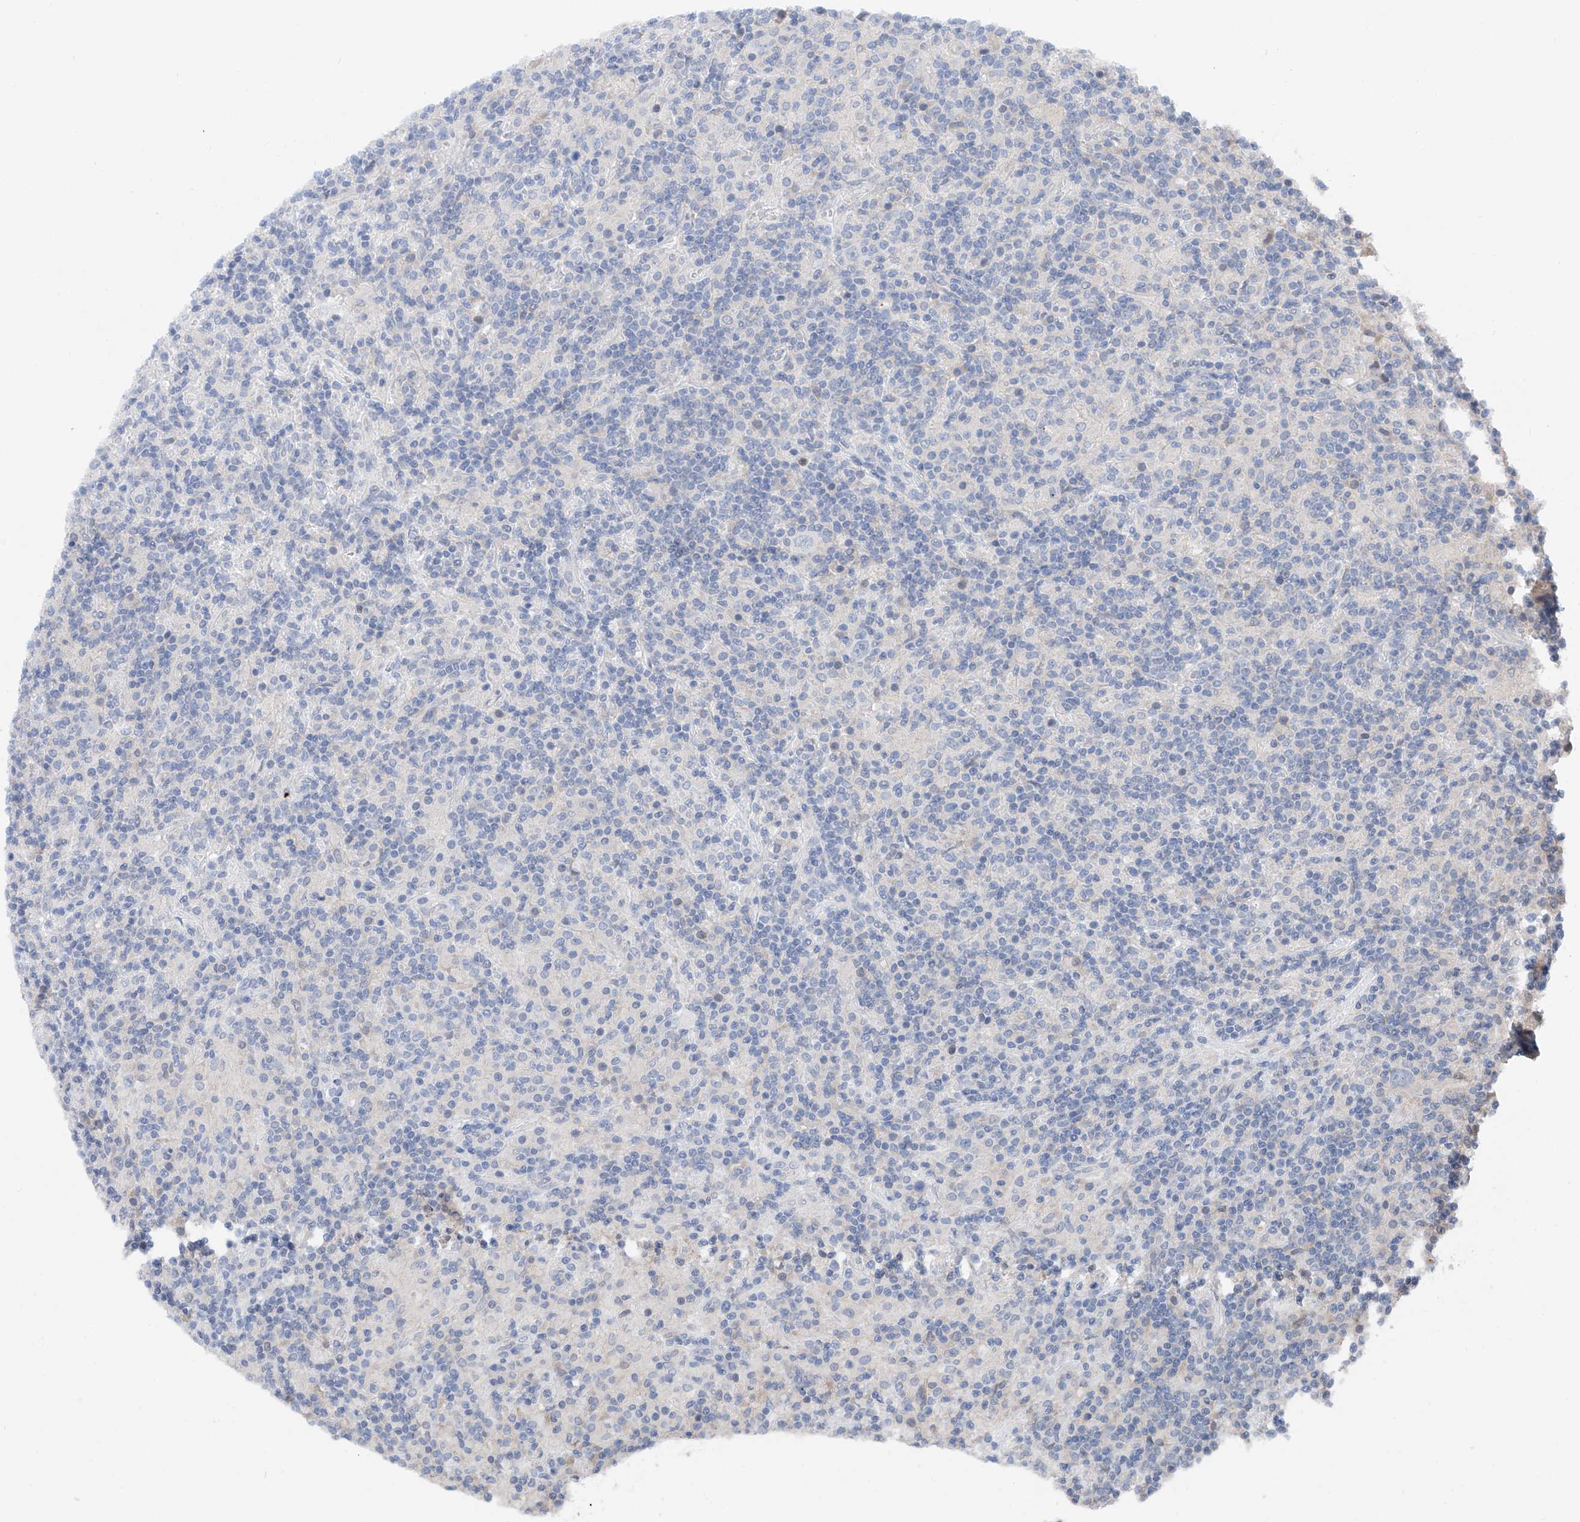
{"staining": {"intensity": "negative", "quantity": "none", "location": "none"}, "tissue": "lymphoma", "cell_type": "Tumor cells", "image_type": "cancer", "snomed": [{"axis": "morphology", "description": "Hodgkin's disease, NOS"}, {"axis": "topography", "description": "Lymph node"}], "caption": "There is no significant staining in tumor cells of lymphoma.", "gene": "FUCA2", "patient": {"sex": "male", "age": 70}}